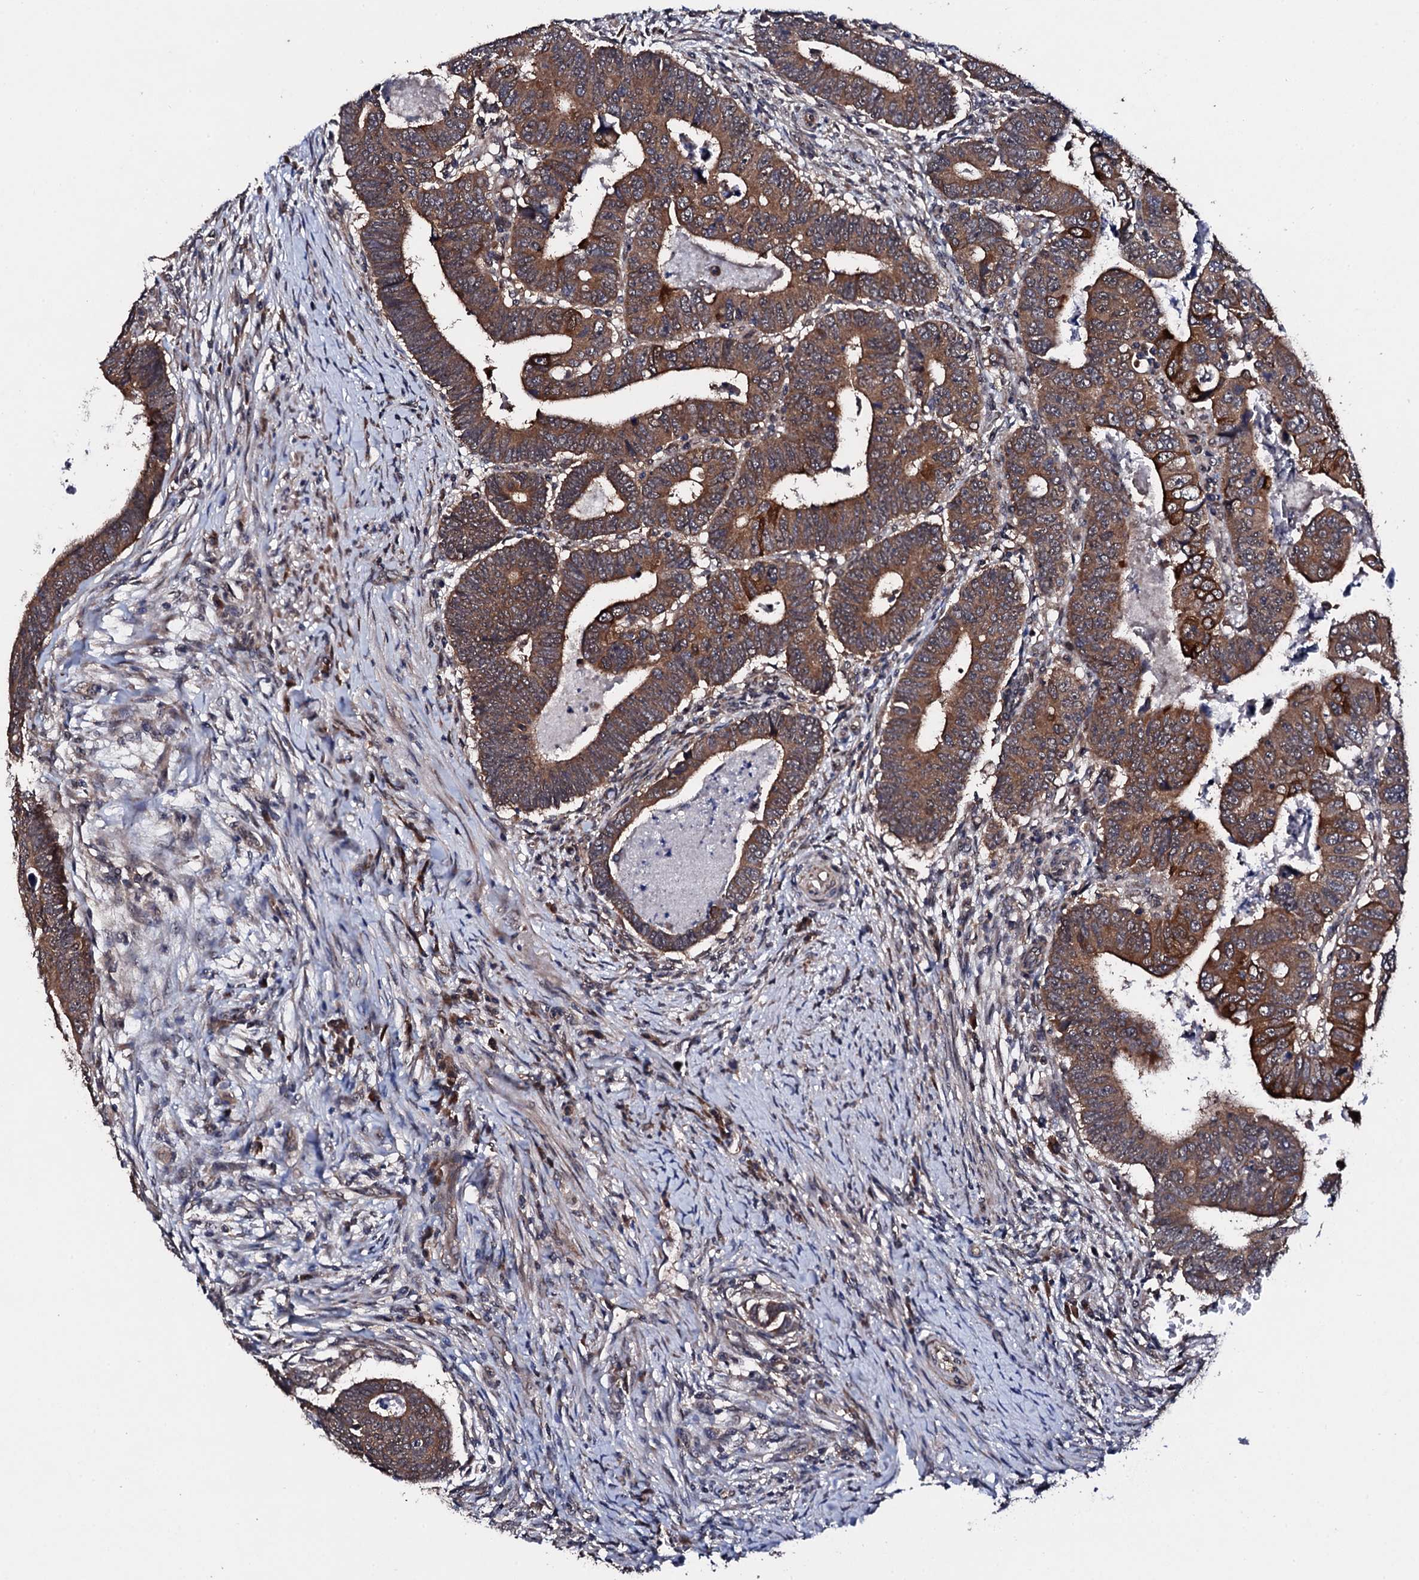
{"staining": {"intensity": "moderate", "quantity": ">75%", "location": "cytoplasmic/membranous"}, "tissue": "colorectal cancer", "cell_type": "Tumor cells", "image_type": "cancer", "snomed": [{"axis": "morphology", "description": "Normal tissue, NOS"}, {"axis": "morphology", "description": "Adenocarcinoma, NOS"}, {"axis": "topography", "description": "Rectum"}], "caption": "Human colorectal adenocarcinoma stained for a protein (brown) demonstrates moderate cytoplasmic/membranous positive expression in about >75% of tumor cells.", "gene": "IP6K1", "patient": {"sex": "female", "age": 65}}